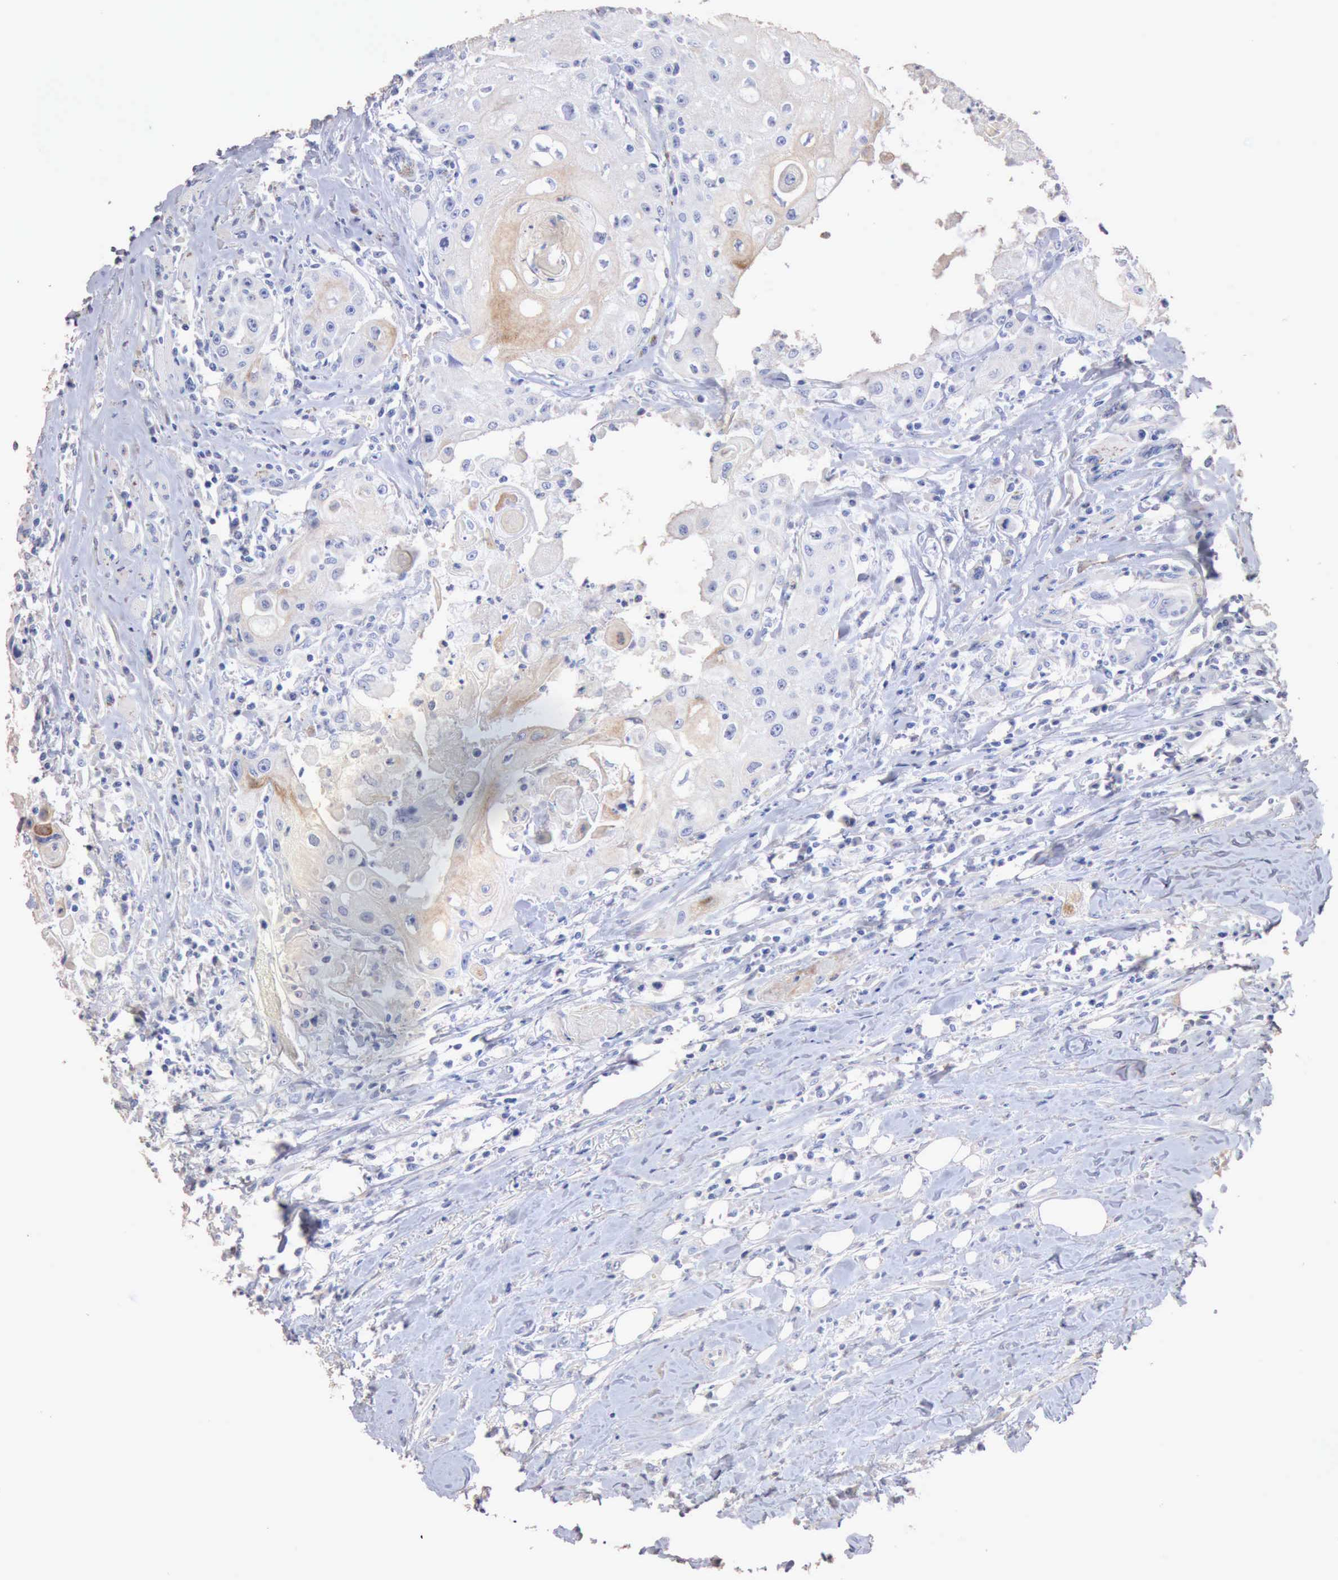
{"staining": {"intensity": "weak", "quantity": "<25%", "location": "cytoplasmic/membranous"}, "tissue": "head and neck cancer", "cell_type": "Tumor cells", "image_type": "cancer", "snomed": [{"axis": "morphology", "description": "Squamous cell carcinoma, NOS"}, {"axis": "topography", "description": "Oral tissue"}, {"axis": "topography", "description": "Head-Neck"}], "caption": "An immunohistochemistry (IHC) histopathology image of head and neck cancer (squamous cell carcinoma) is shown. There is no staining in tumor cells of head and neck cancer (squamous cell carcinoma).", "gene": "KRT6B", "patient": {"sex": "female", "age": 82}}